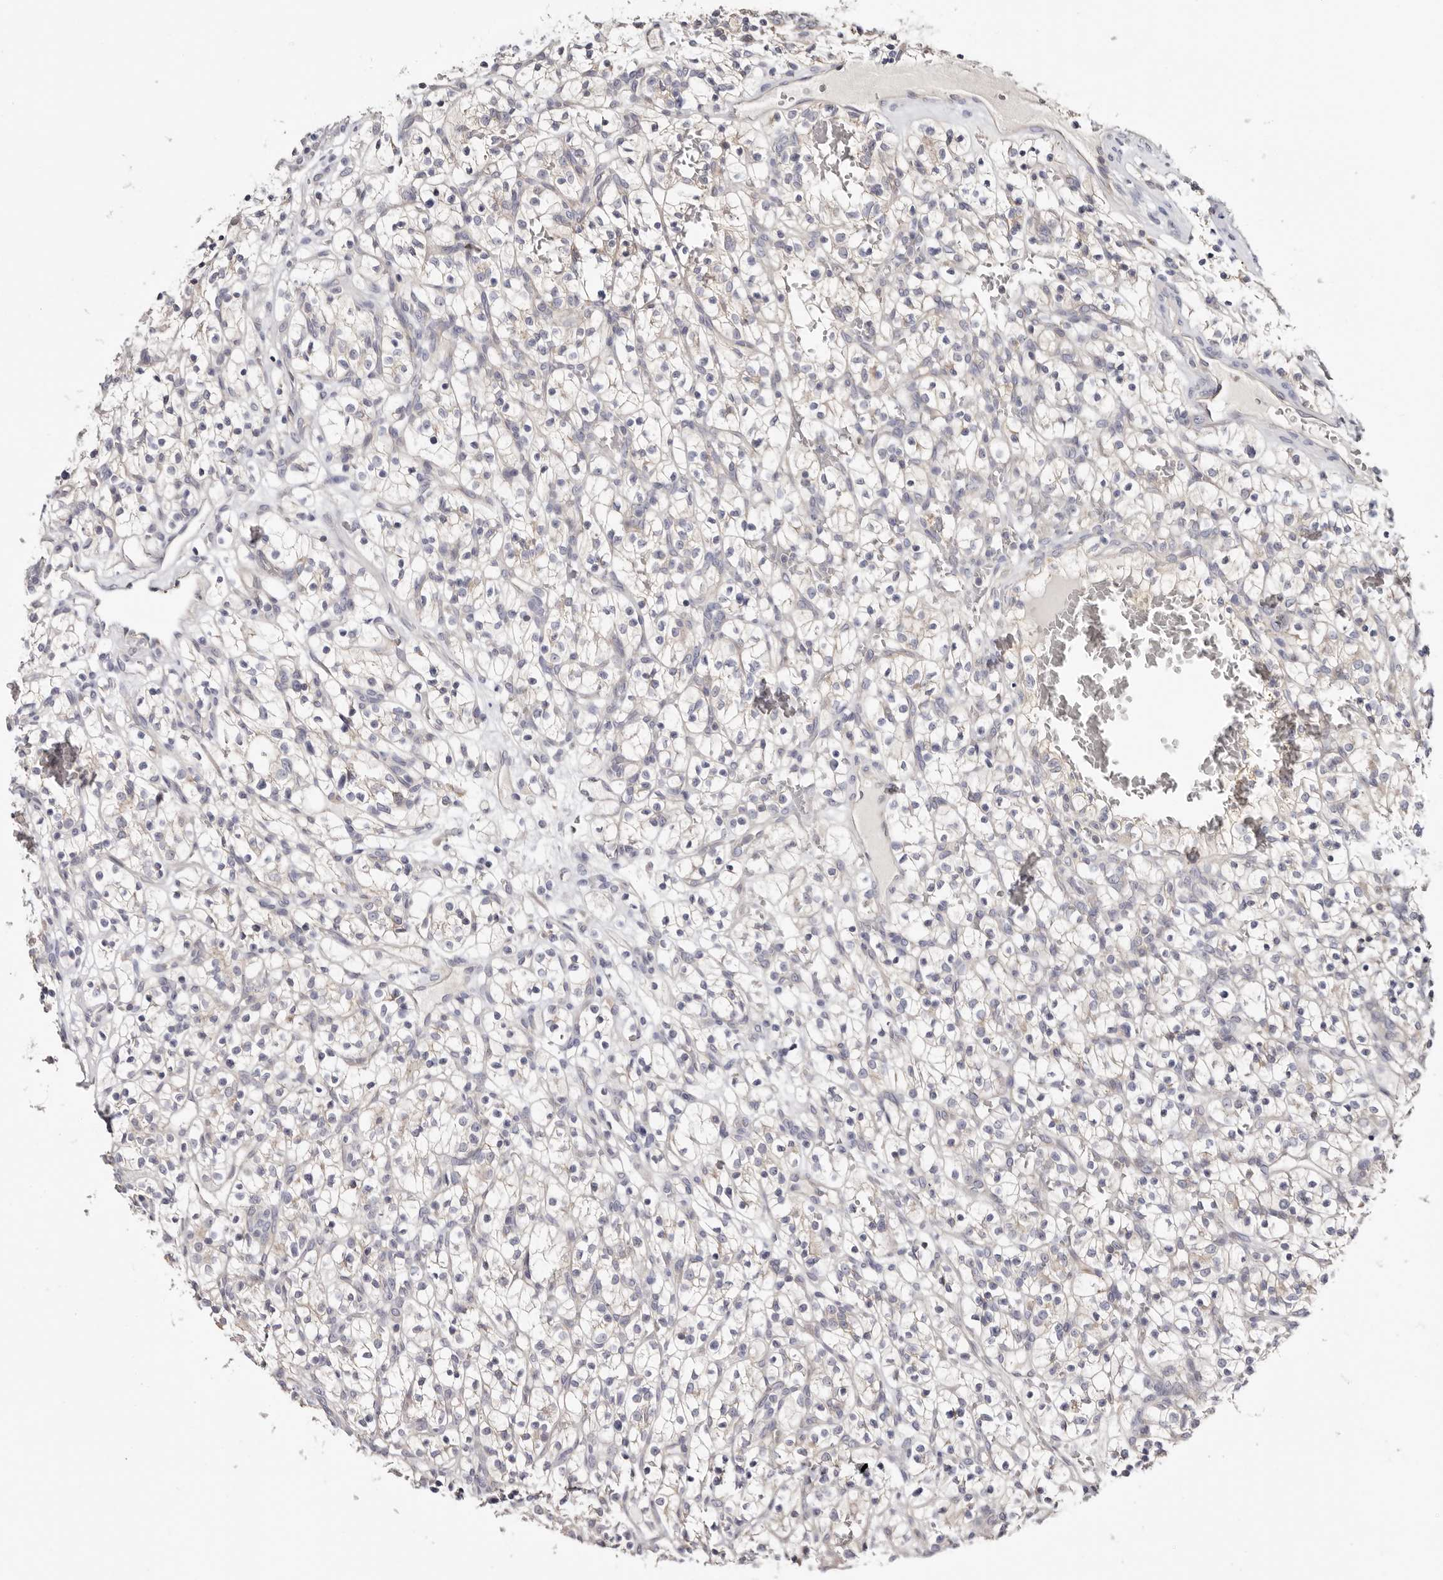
{"staining": {"intensity": "negative", "quantity": "none", "location": "none"}, "tissue": "renal cancer", "cell_type": "Tumor cells", "image_type": "cancer", "snomed": [{"axis": "morphology", "description": "Adenocarcinoma, NOS"}, {"axis": "topography", "description": "Kidney"}], "caption": "Tumor cells show no significant expression in adenocarcinoma (renal).", "gene": "S100A14", "patient": {"sex": "female", "age": 57}}